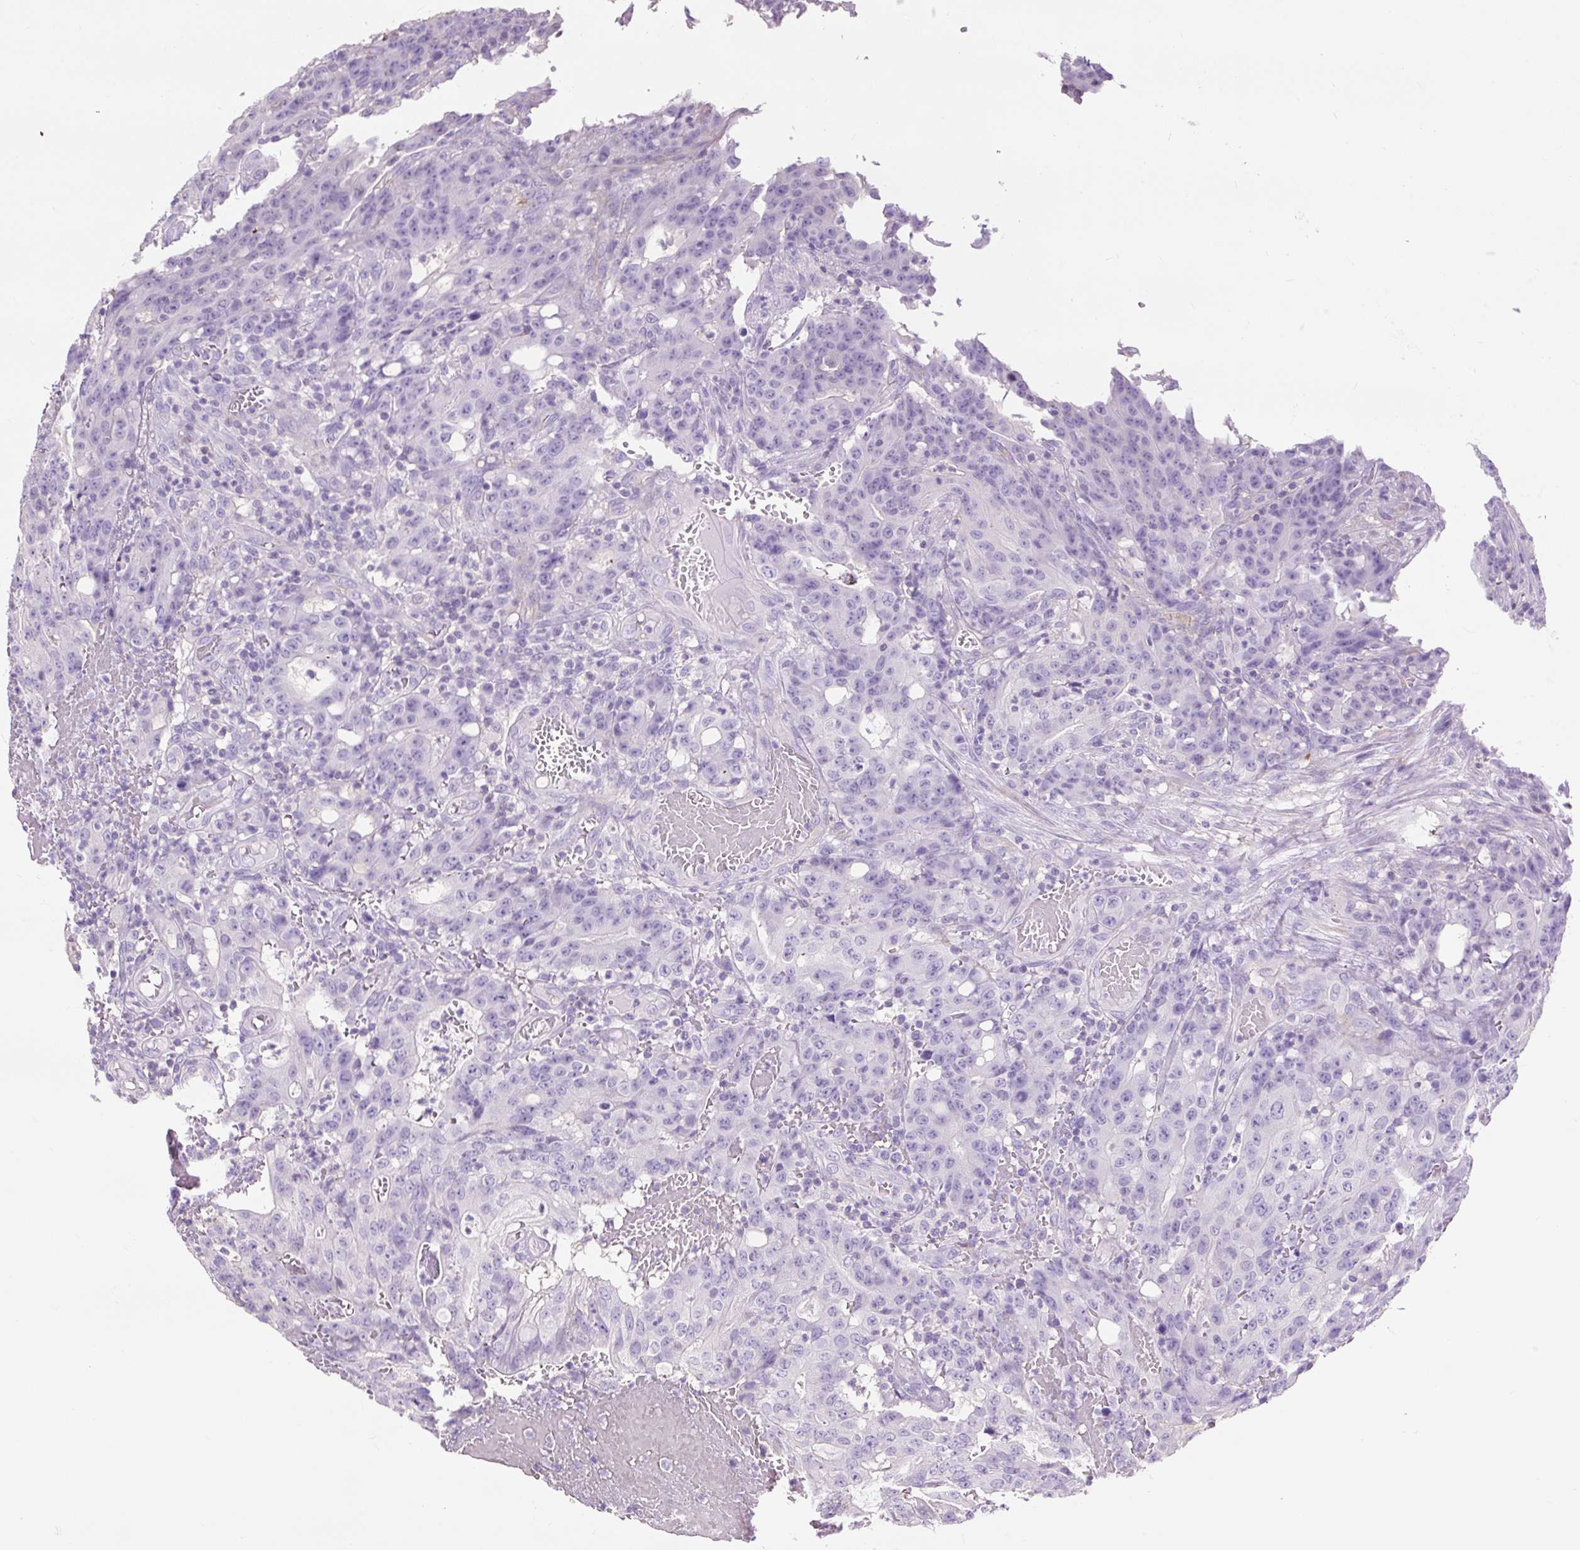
{"staining": {"intensity": "negative", "quantity": "none", "location": "none"}, "tissue": "colorectal cancer", "cell_type": "Tumor cells", "image_type": "cancer", "snomed": [{"axis": "morphology", "description": "Adenocarcinoma, NOS"}, {"axis": "topography", "description": "Colon"}], "caption": "Immunohistochemistry histopathology image of human colorectal cancer (adenocarcinoma) stained for a protein (brown), which reveals no staining in tumor cells.", "gene": "OR10A7", "patient": {"sex": "male", "age": 83}}